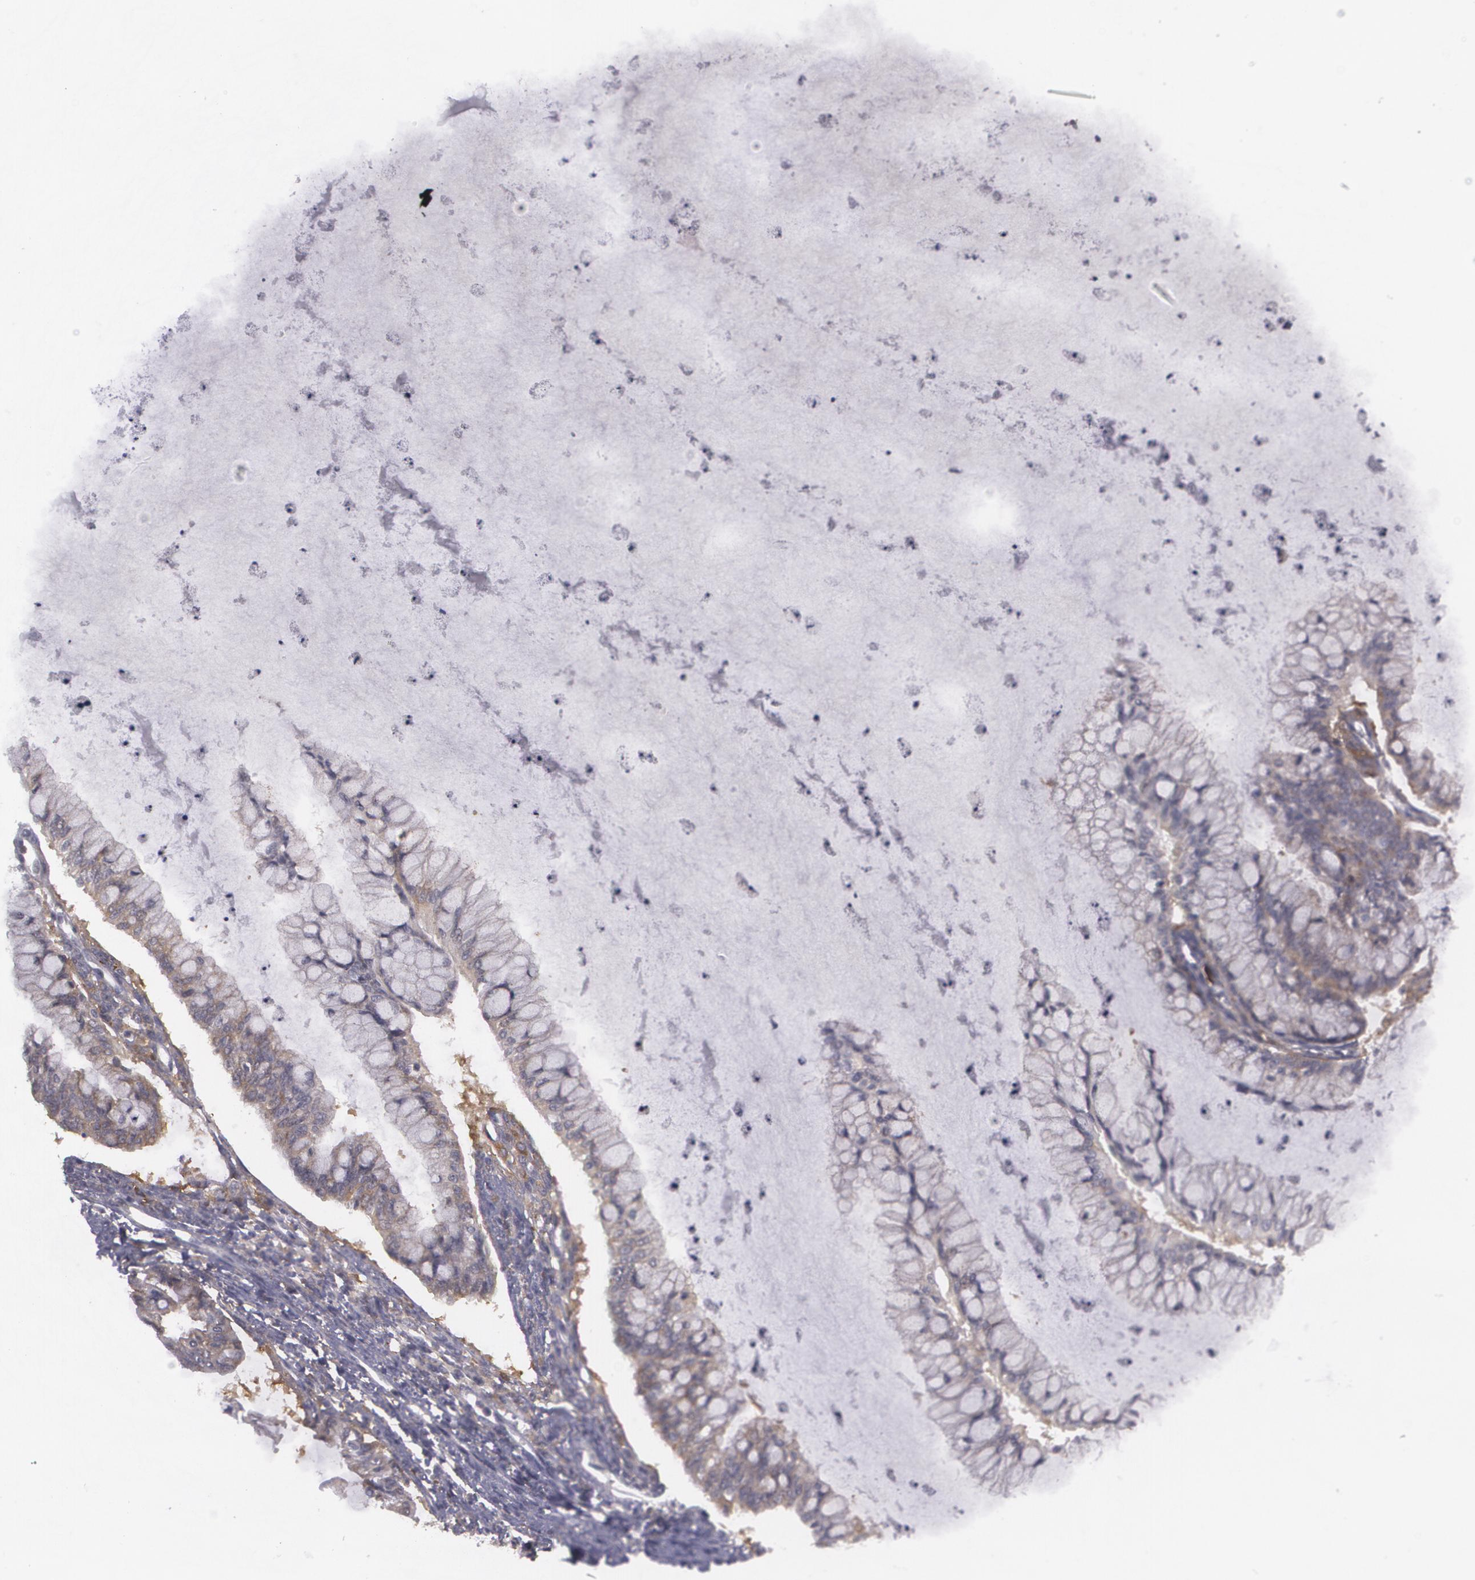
{"staining": {"intensity": "weak", "quantity": "25%-75%", "location": "cytoplasmic/membranous"}, "tissue": "ovarian cancer", "cell_type": "Tumor cells", "image_type": "cancer", "snomed": [{"axis": "morphology", "description": "Cystadenocarcinoma, mucinous, NOS"}, {"axis": "topography", "description": "Ovary"}], "caption": "The micrograph displays a brown stain indicating the presence of a protein in the cytoplasmic/membranous of tumor cells in ovarian mucinous cystadenocarcinoma.", "gene": "BIN1", "patient": {"sex": "female", "age": 57}}